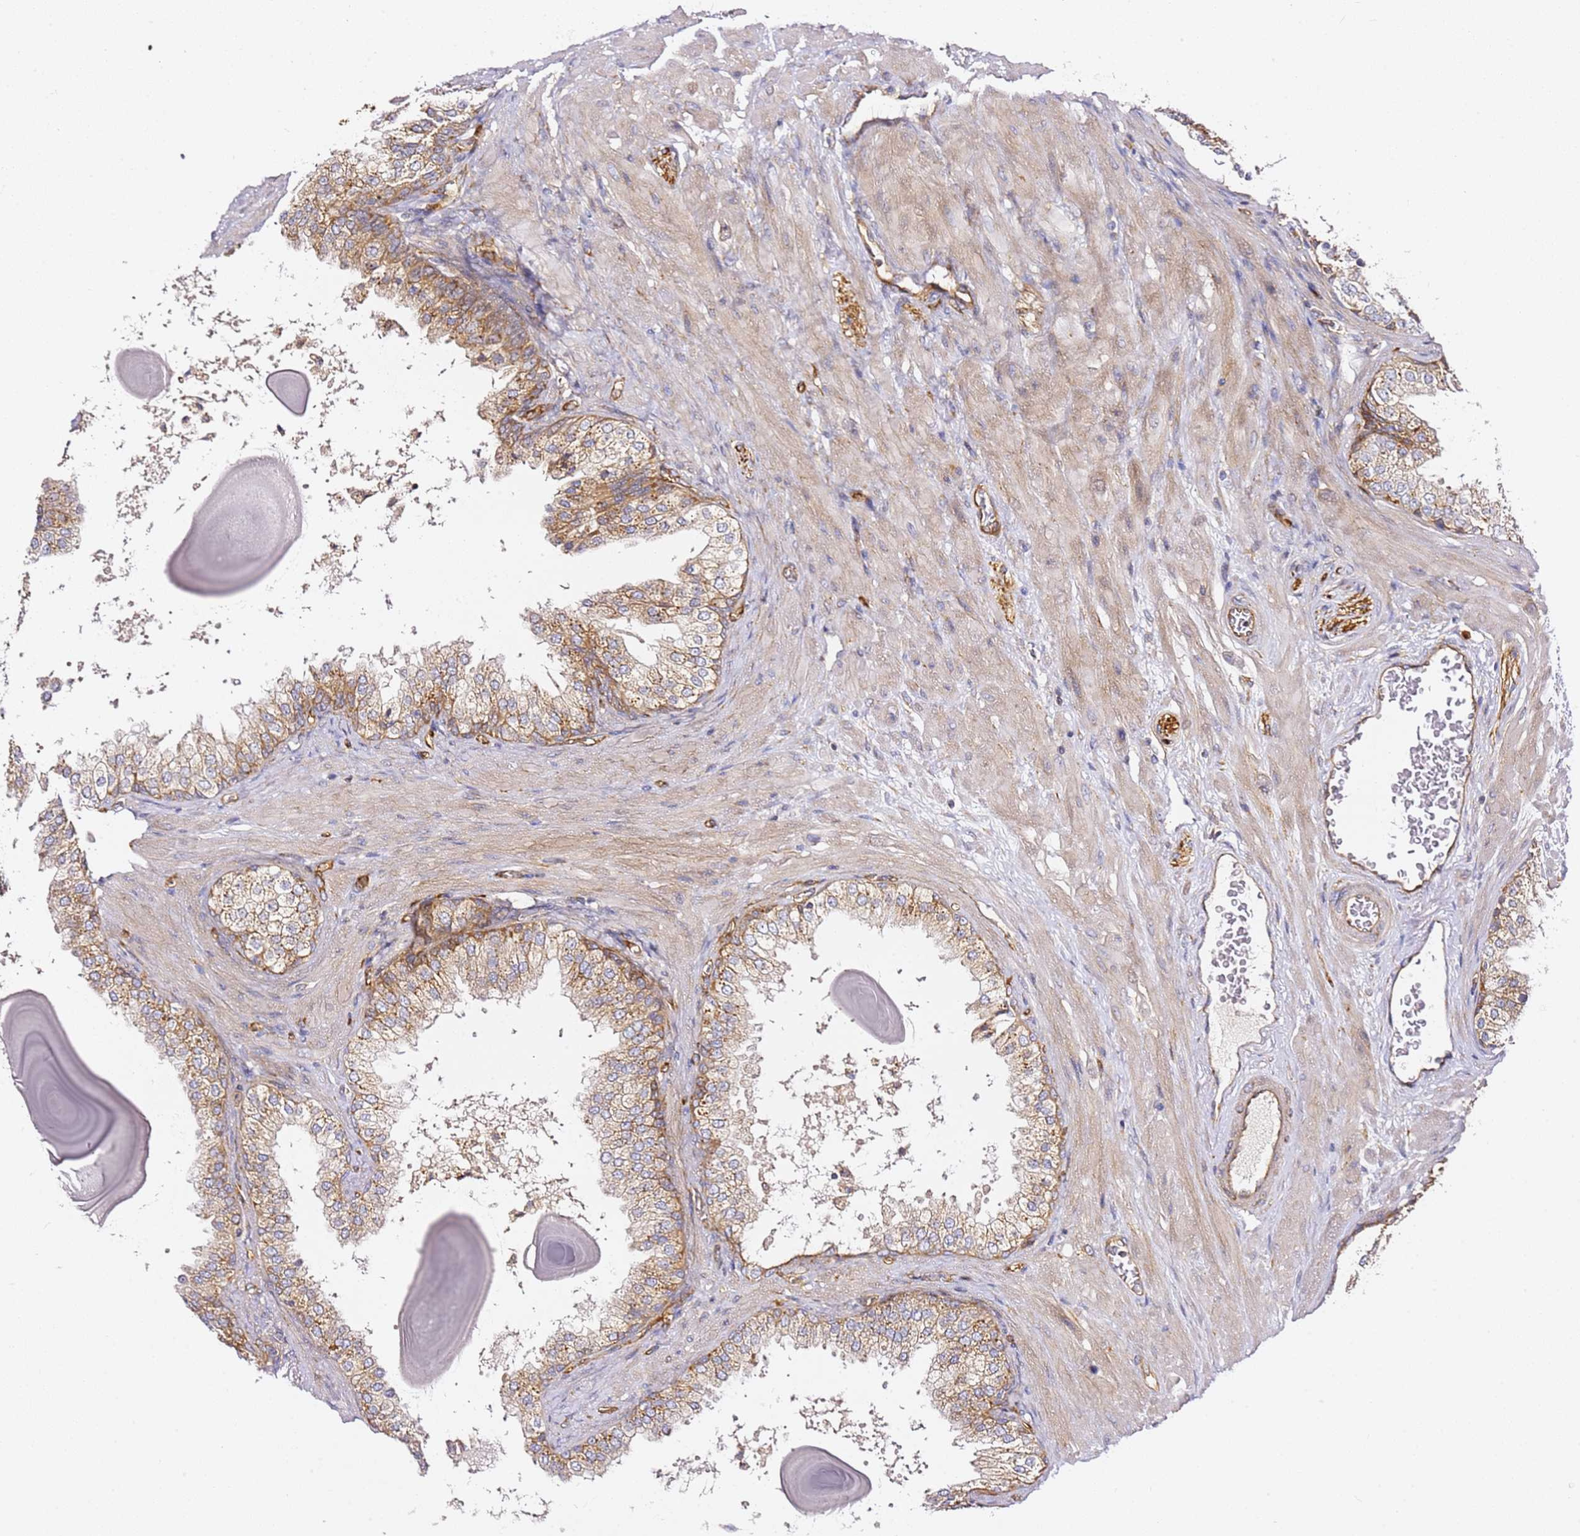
{"staining": {"intensity": "moderate", "quantity": "25%-75%", "location": "cytoplasmic/membranous"}, "tissue": "prostate", "cell_type": "Glandular cells", "image_type": "normal", "snomed": [{"axis": "morphology", "description": "Normal tissue, NOS"}, {"axis": "topography", "description": "Prostate"}], "caption": "Brown immunohistochemical staining in benign prostate shows moderate cytoplasmic/membranous positivity in about 25%-75% of glandular cells. The staining was performed using DAB to visualize the protein expression in brown, while the nuclei were stained in blue with hematoxylin (Magnification: 20x).", "gene": "KIF7", "patient": {"sex": "male", "age": 48}}